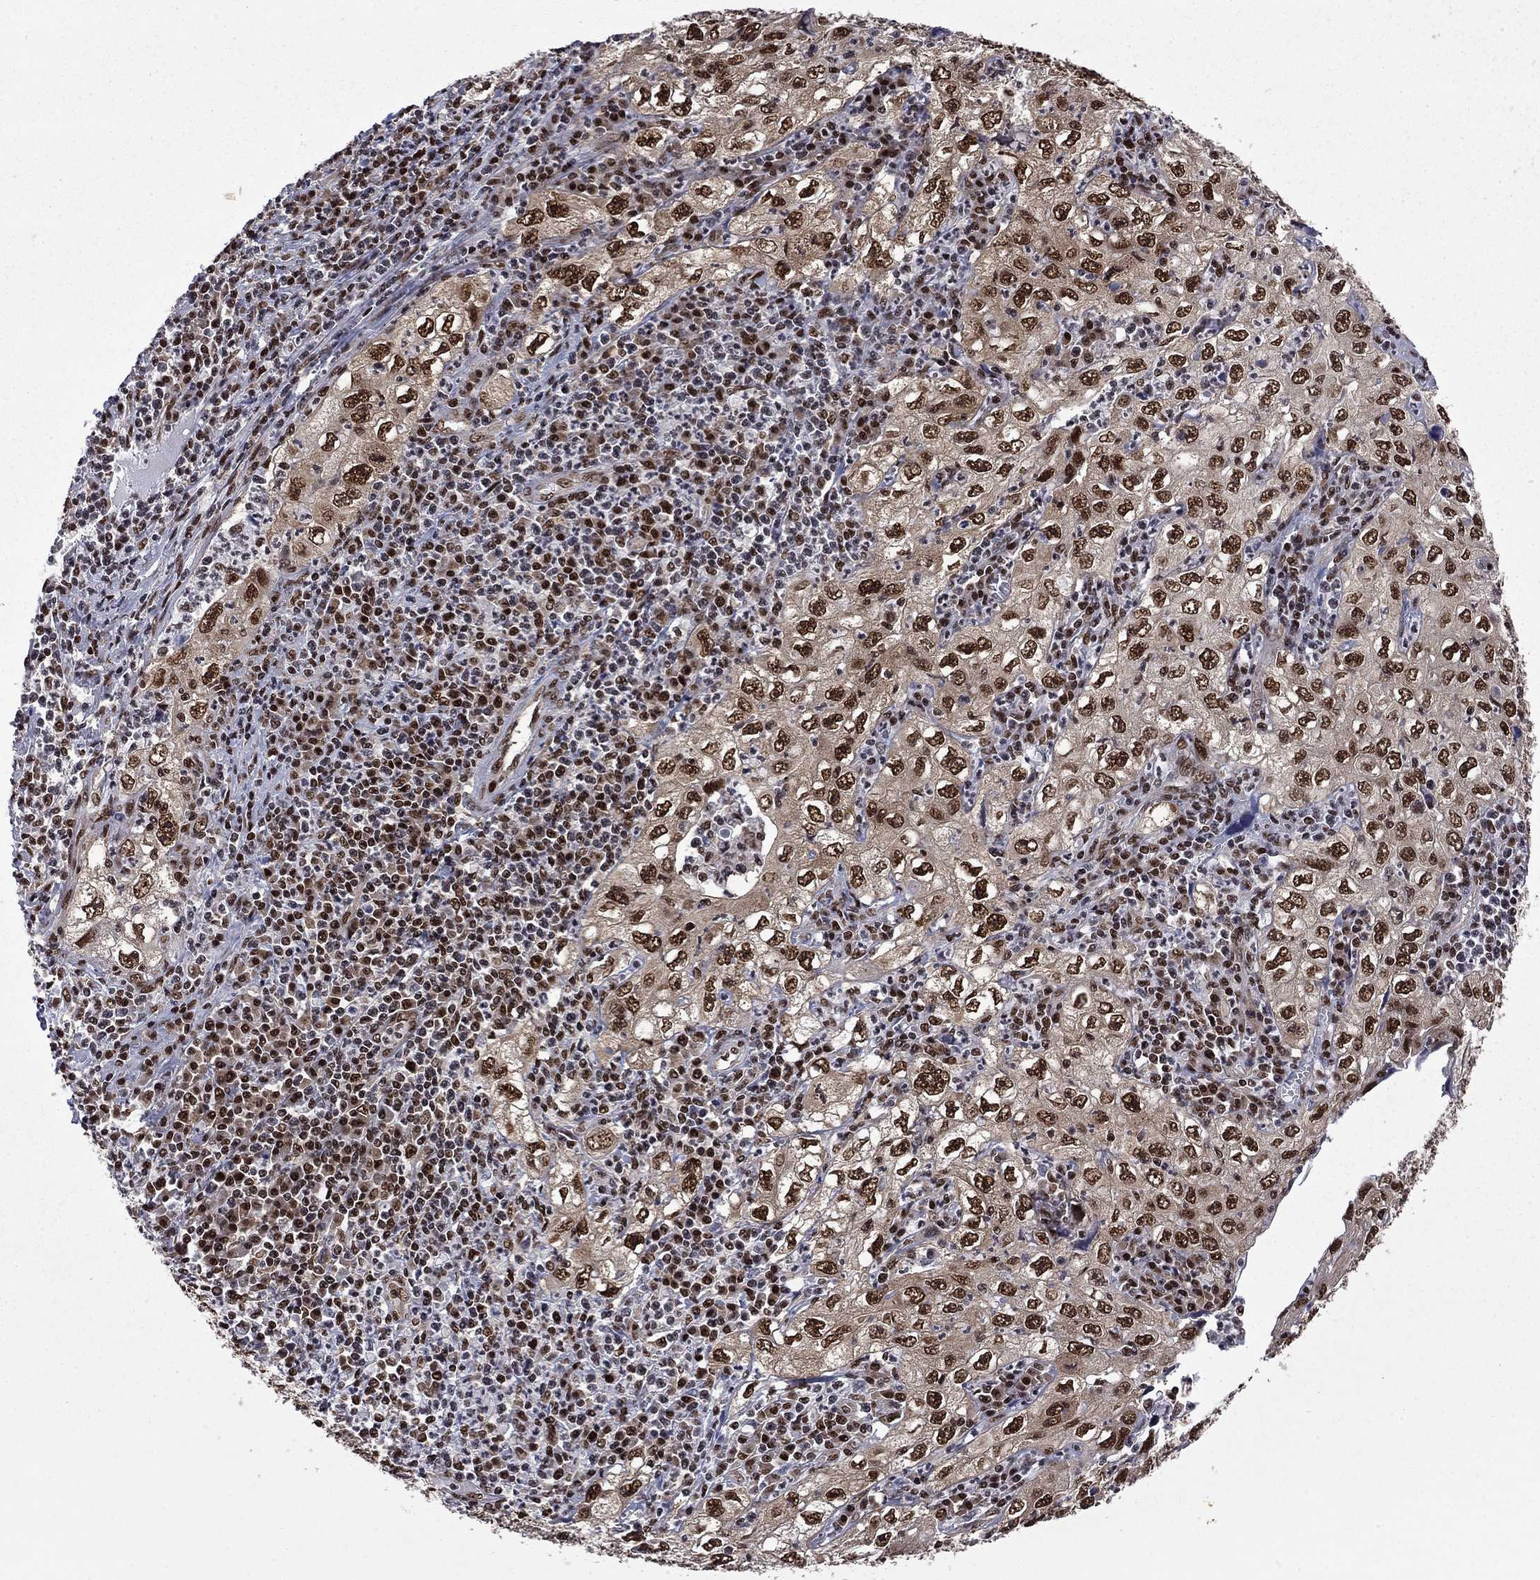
{"staining": {"intensity": "strong", "quantity": ">75%", "location": "nuclear"}, "tissue": "cervical cancer", "cell_type": "Tumor cells", "image_type": "cancer", "snomed": [{"axis": "morphology", "description": "Squamous cell carcinoma, NOS"}, {"axis": "topography", "description": "Cervix"}], "caption": "Protein expression analysis of cervical cancer demonstrates strong nuclear positivity in approximately >75% of tumor cells. (IHC, brightfield microscopy, high magnification).", "gene": "MED25", "patient": {"sex": "female", "age": 24}}